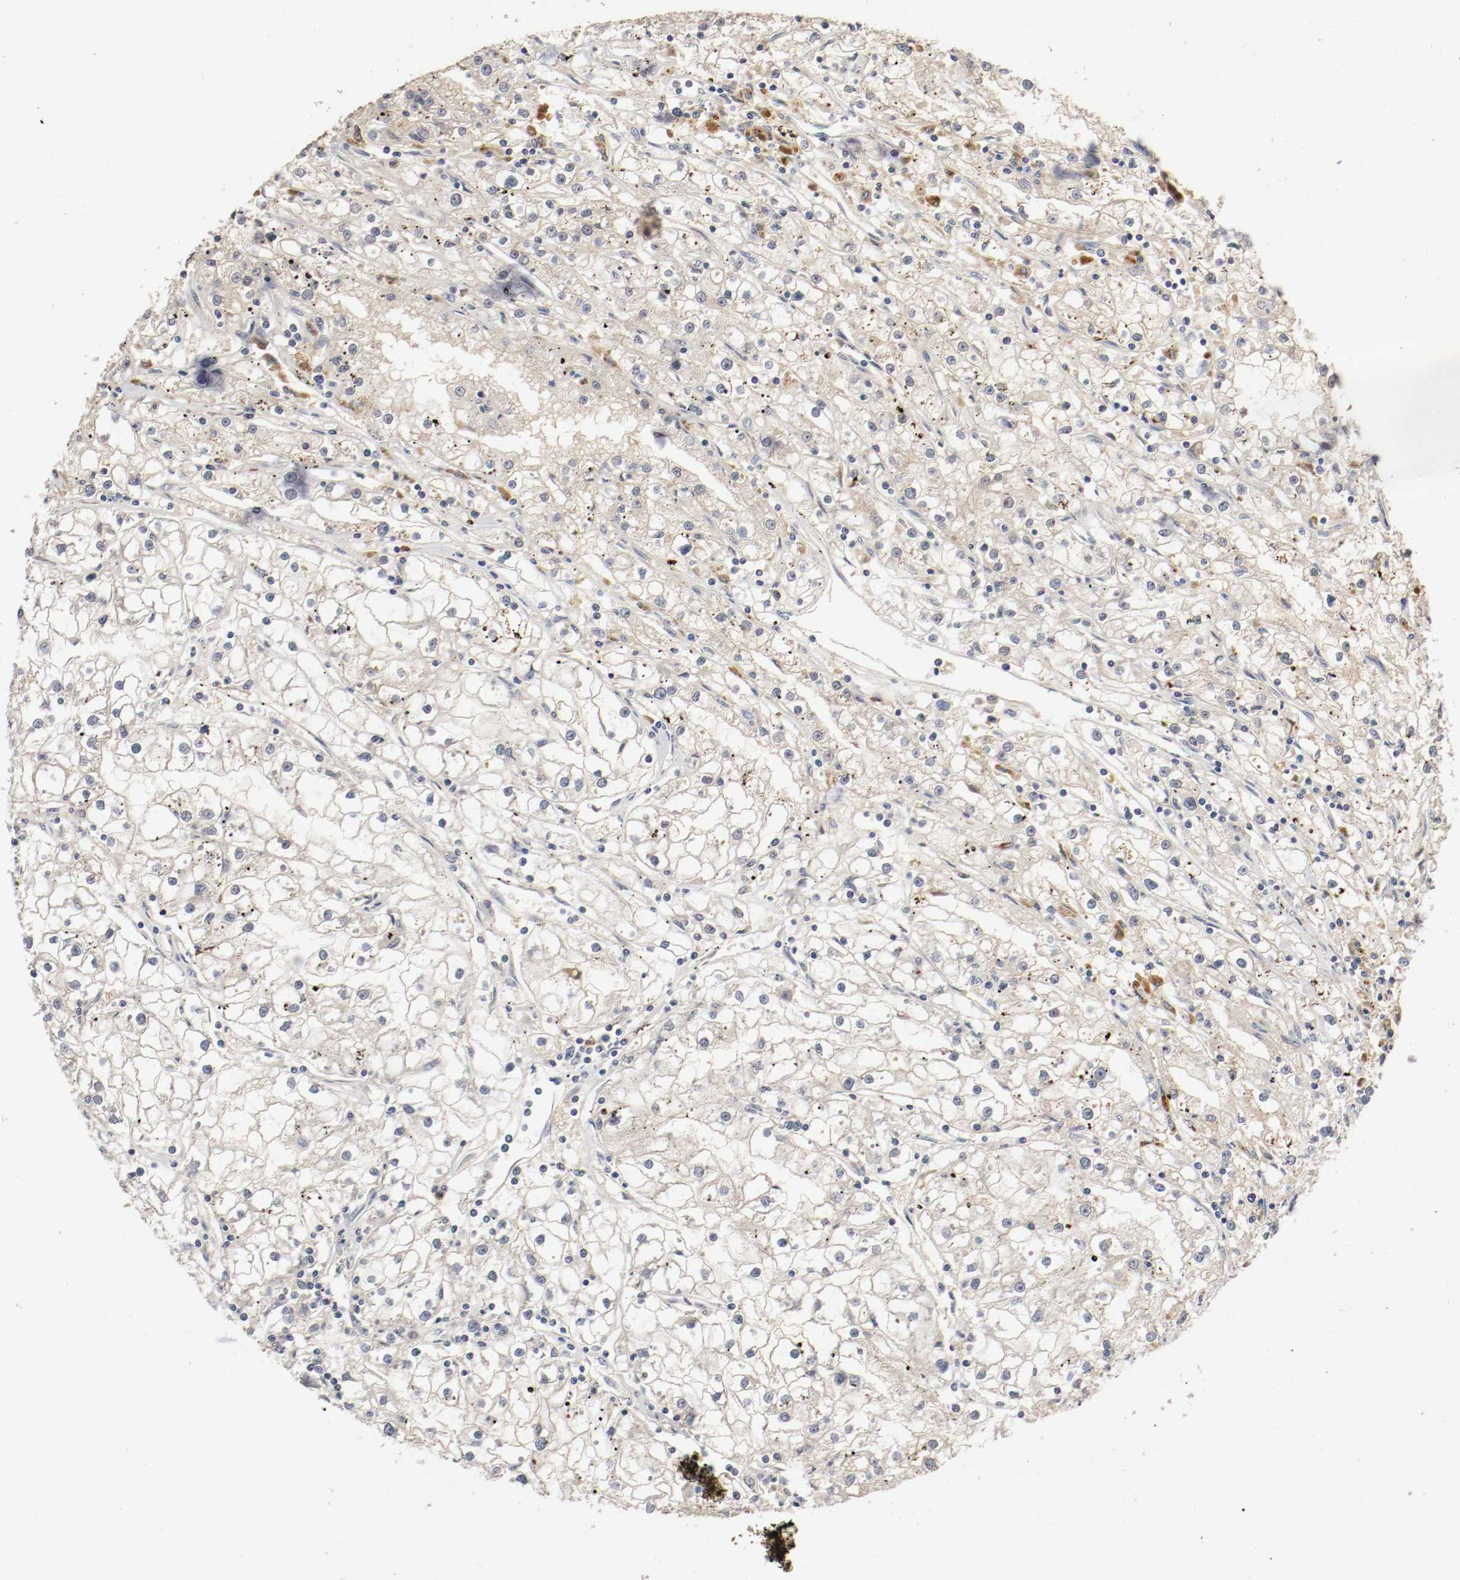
{"staining": {"intensity": "weak", "quantity": ">75%", "location": "cytoplasmic/membranous"}, "tissue": "renal cancer", "cell_type": "Tumor cells", "image_type": "cancer", "snomed": [{"axis": "morphology", "description": "Adenocarcinoma, NOS"}, {"axis": "topography", "description": "Kidney"}], "caption": "An image showing weak cytoplasmic/membranous positivity in about >75% of tumor cells in renal adenocarcinoma, as visualized by brown immunohistochemical staining.", "gene": "REN", "patient": {"sex": "male", "age": 56}}